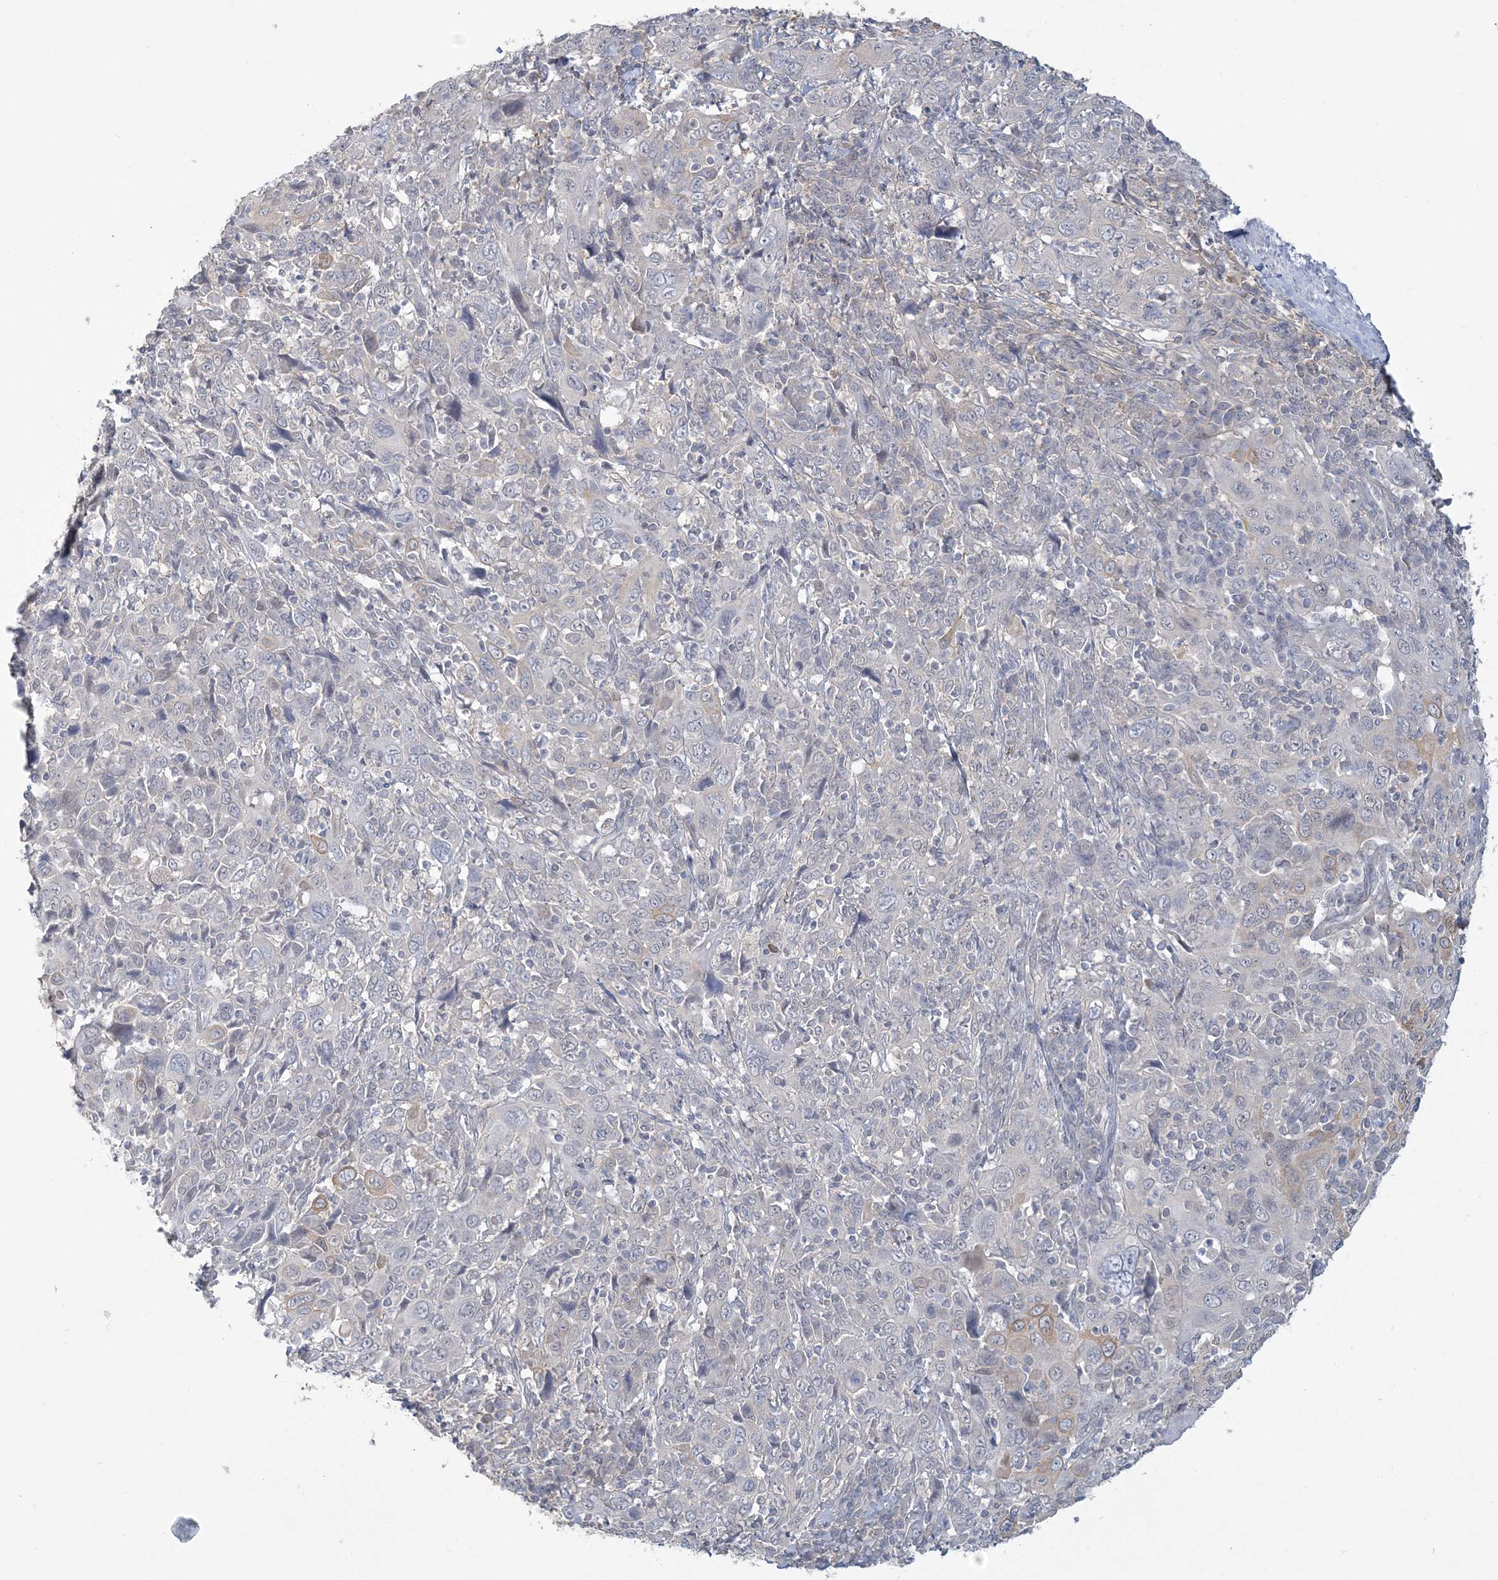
{"staining": {"intensity": "weak", "quantity": "<25%", "location": "cytoplasmic/membranous"}, "tissue": "cervical cancer", "cell_type": "Tumor cells", "image_type": "cancer", "snomed": [{"axis": "morphology", "description": "Squamous cell carcinoma, NOS"}, {"axis": "topography", "description": "Cervix"}], "caption": "High magnification brightfield microscopy of squamous cell carcinoma (cervical) stained with DAB (brown) and counterstained with hematoxylin (blue): tumor cells show no significant staining.", "gene": "ANKS1A", "patient": {"sex": "female", "age": 46}}